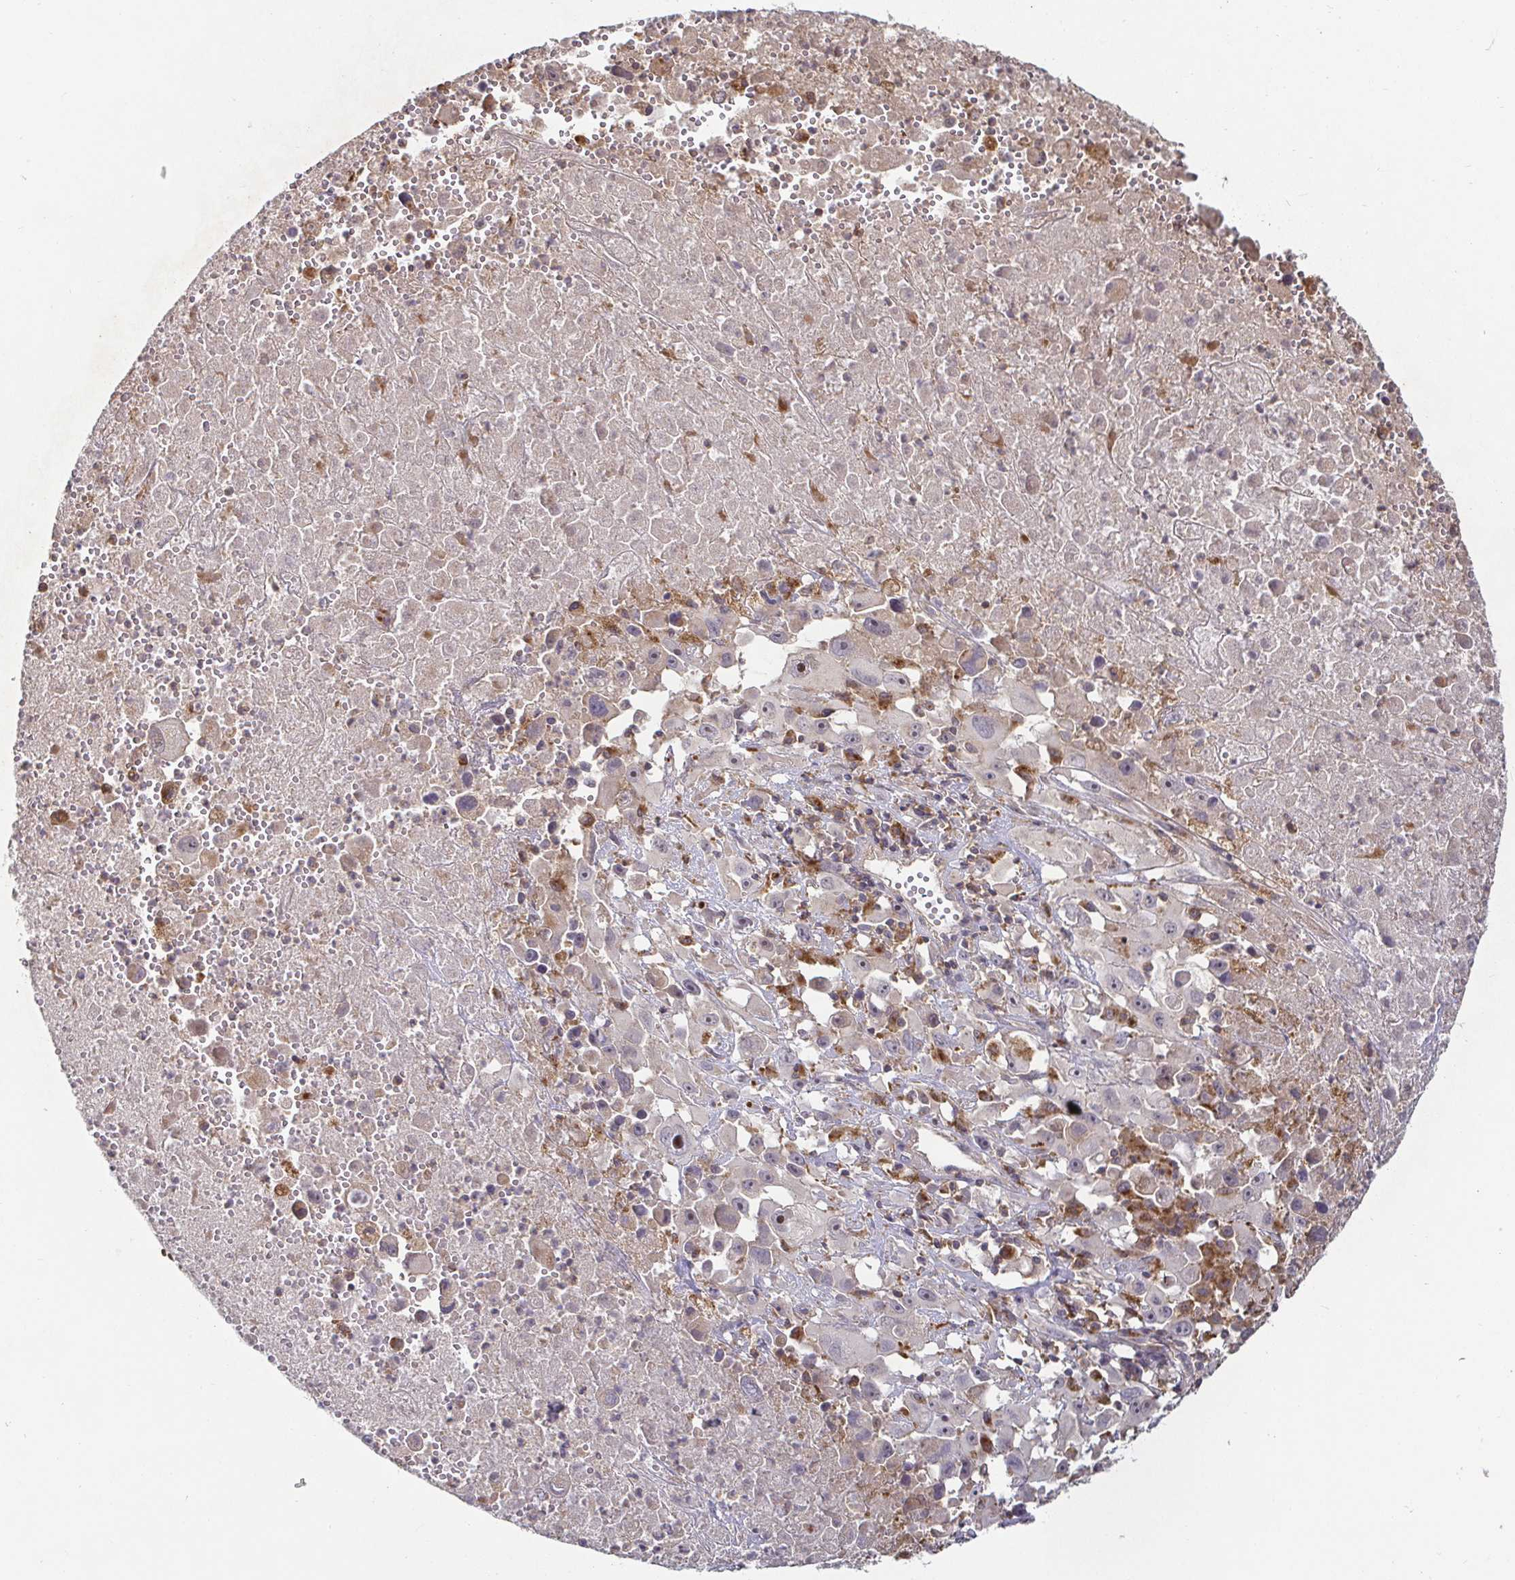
{"staining": {"intensity": "negative", "quantity": "none", "location": "none"}, "tissue": "melanoma", "cell_type": "Tumor cells", "image_type": "cancer", "snomed": [{"axis": "morphology", "description": "Malignant melanoma, Metastatic site"}, {"axis": "topography", "description": "Soft tissue"}], "caption": "Immunohistochemistry of human melanoma demonstrates no positivity in tumor cells.", "gene": "CDH18", "patient": {"sex": "male", "age": 50}}